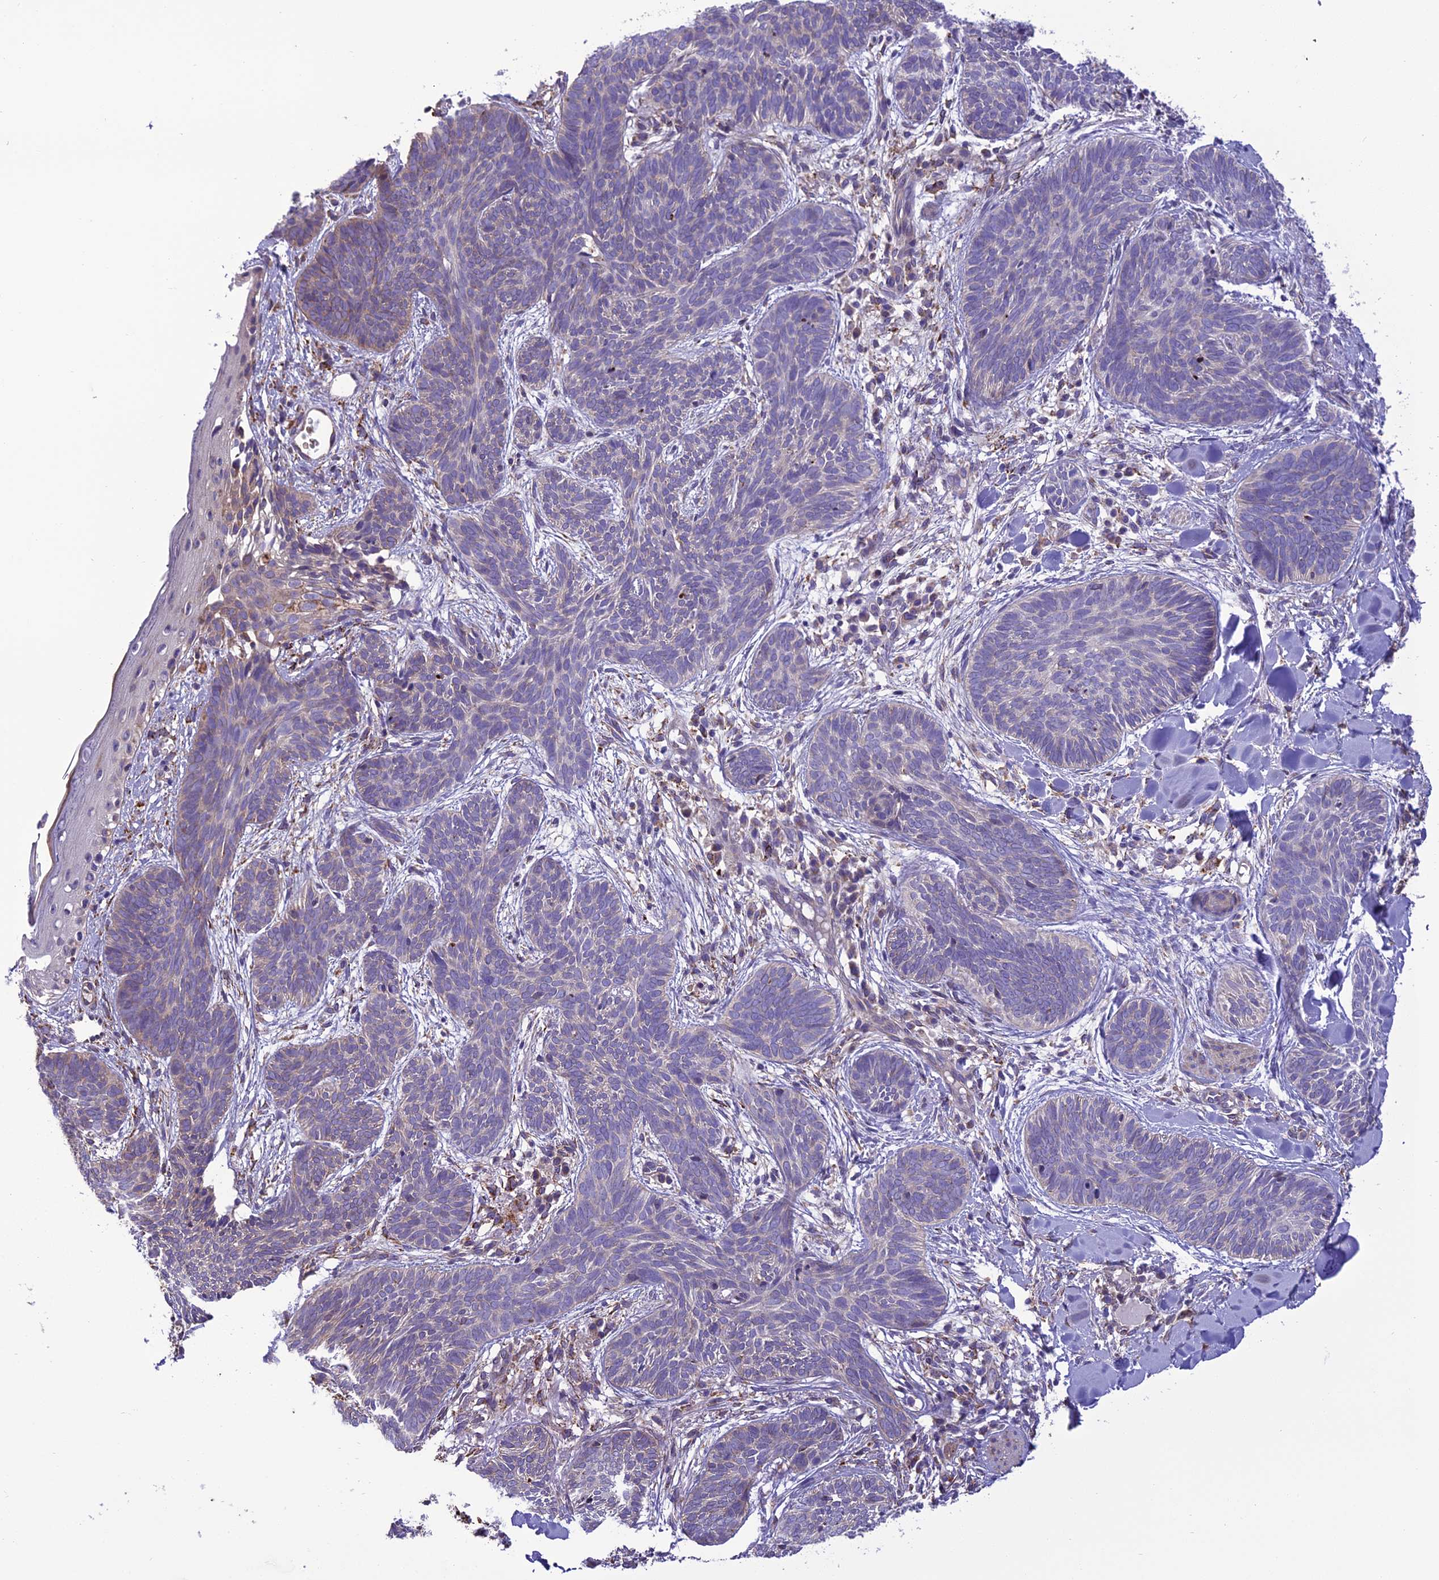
{"staining": {"intensity": "weak", "quantity": "<25%", "location": "cytoplasmic/membranous"}, "tissue": "skin cancer", "cell_type": "Tumor cells", "image_type": "cancer", "snomed": [{"axis": "morphology", "description": "Basal cell carcinoma"}, {"axis": "topography", "description": "Skin"}], "caption": "This is an immunohistochemistry histopathology image of human skin basal cell carcinoma. There is no positivity in tumor cells.", "gene": "TBC1D24", "patient": {"sex": "female", "age": 81}}